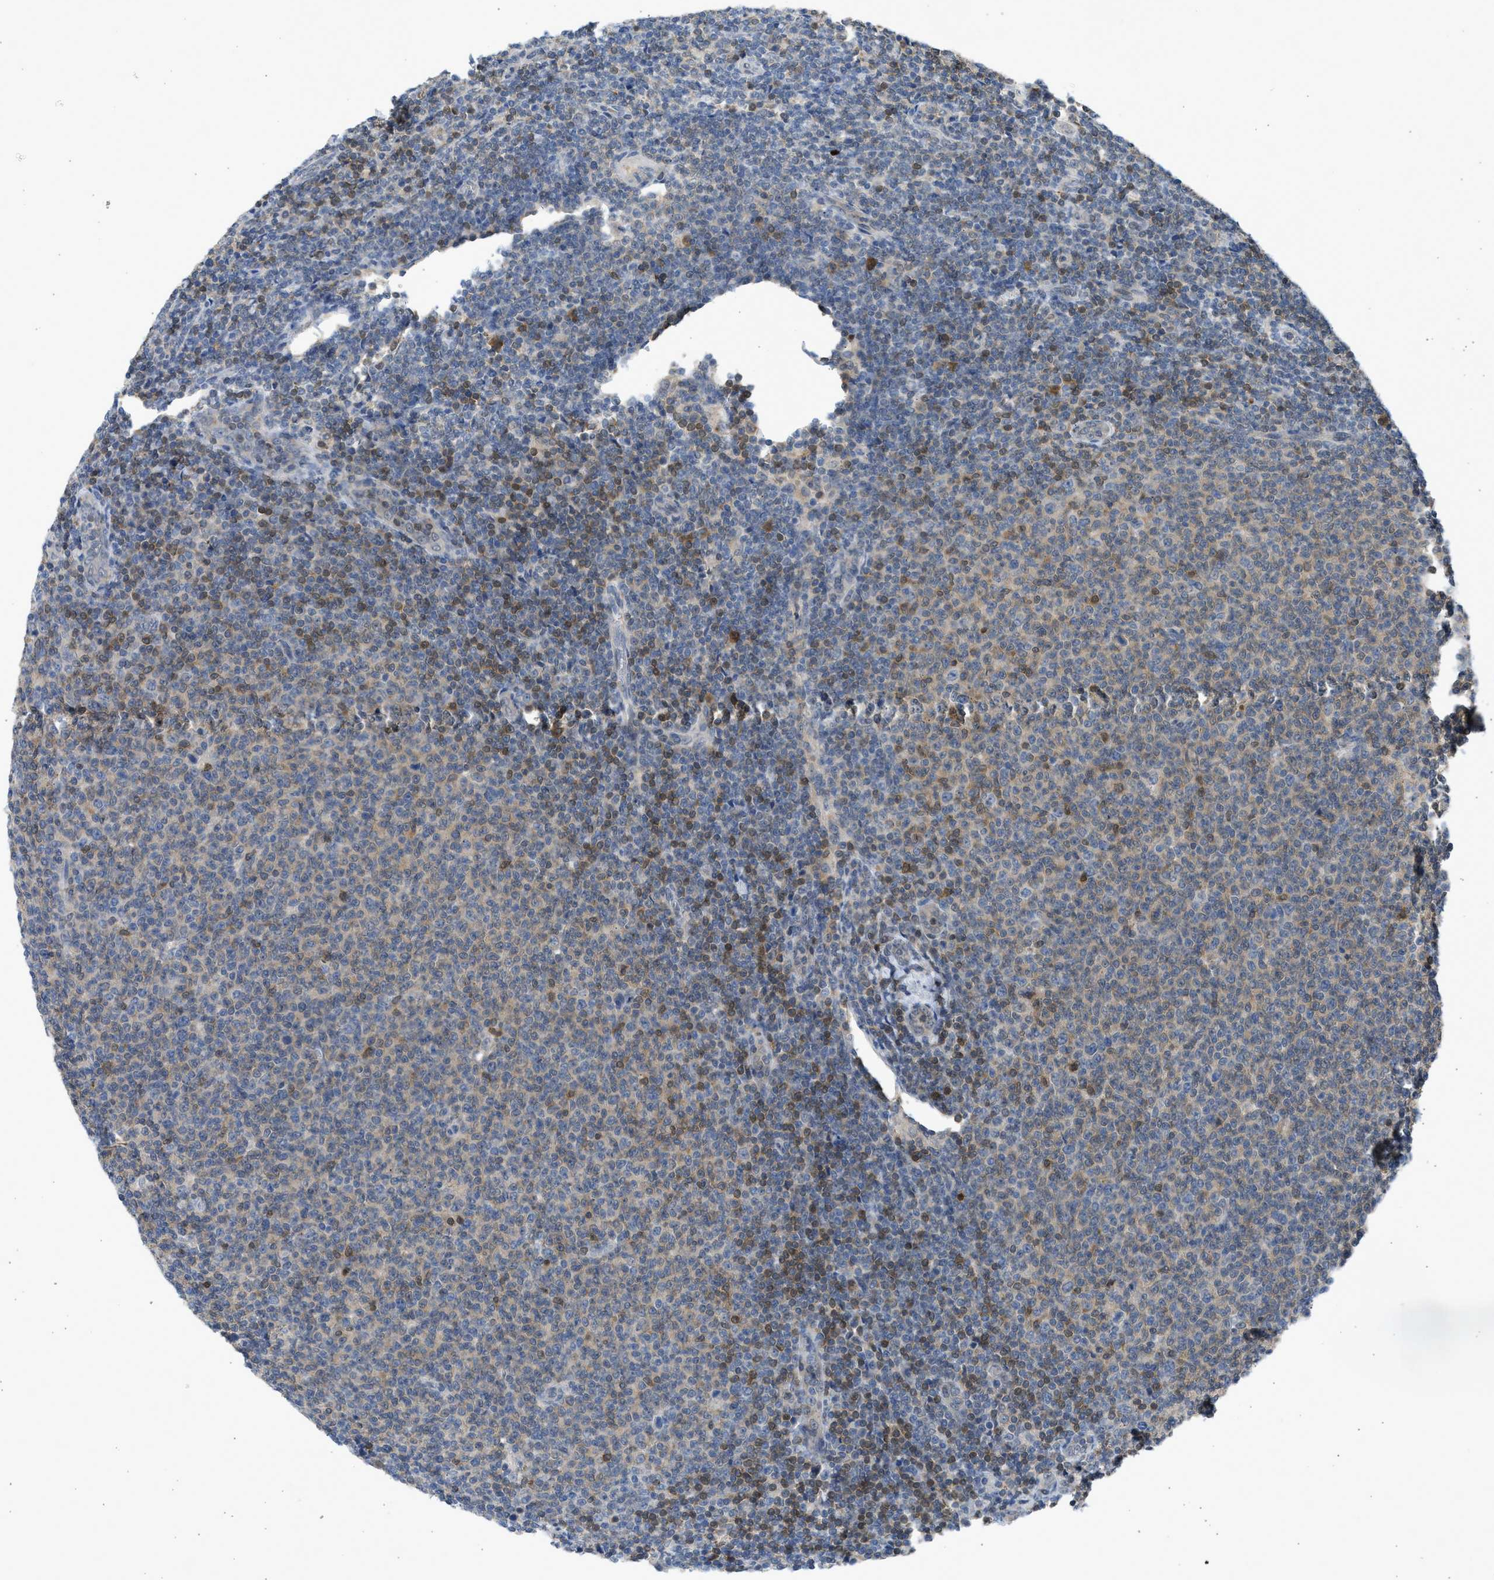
{"staining": {"intensity": "negative", "quantity": "none", "location": "none"}, "tissue": "lymphoma", "cell_type": "Tumor cells", "image_type": "cancer", "snomed": [{"axis": "morphology", "description": "Malignant lymphoma, non-Hodgkin's type, Low grade"}, {"axis": "topography", "description": "Lymph node"}], "caption": "Tumor cells show no significant expression in lymphoma.", "gene": "MAPK7", "patient": {"sex": "male", "age": 66}}